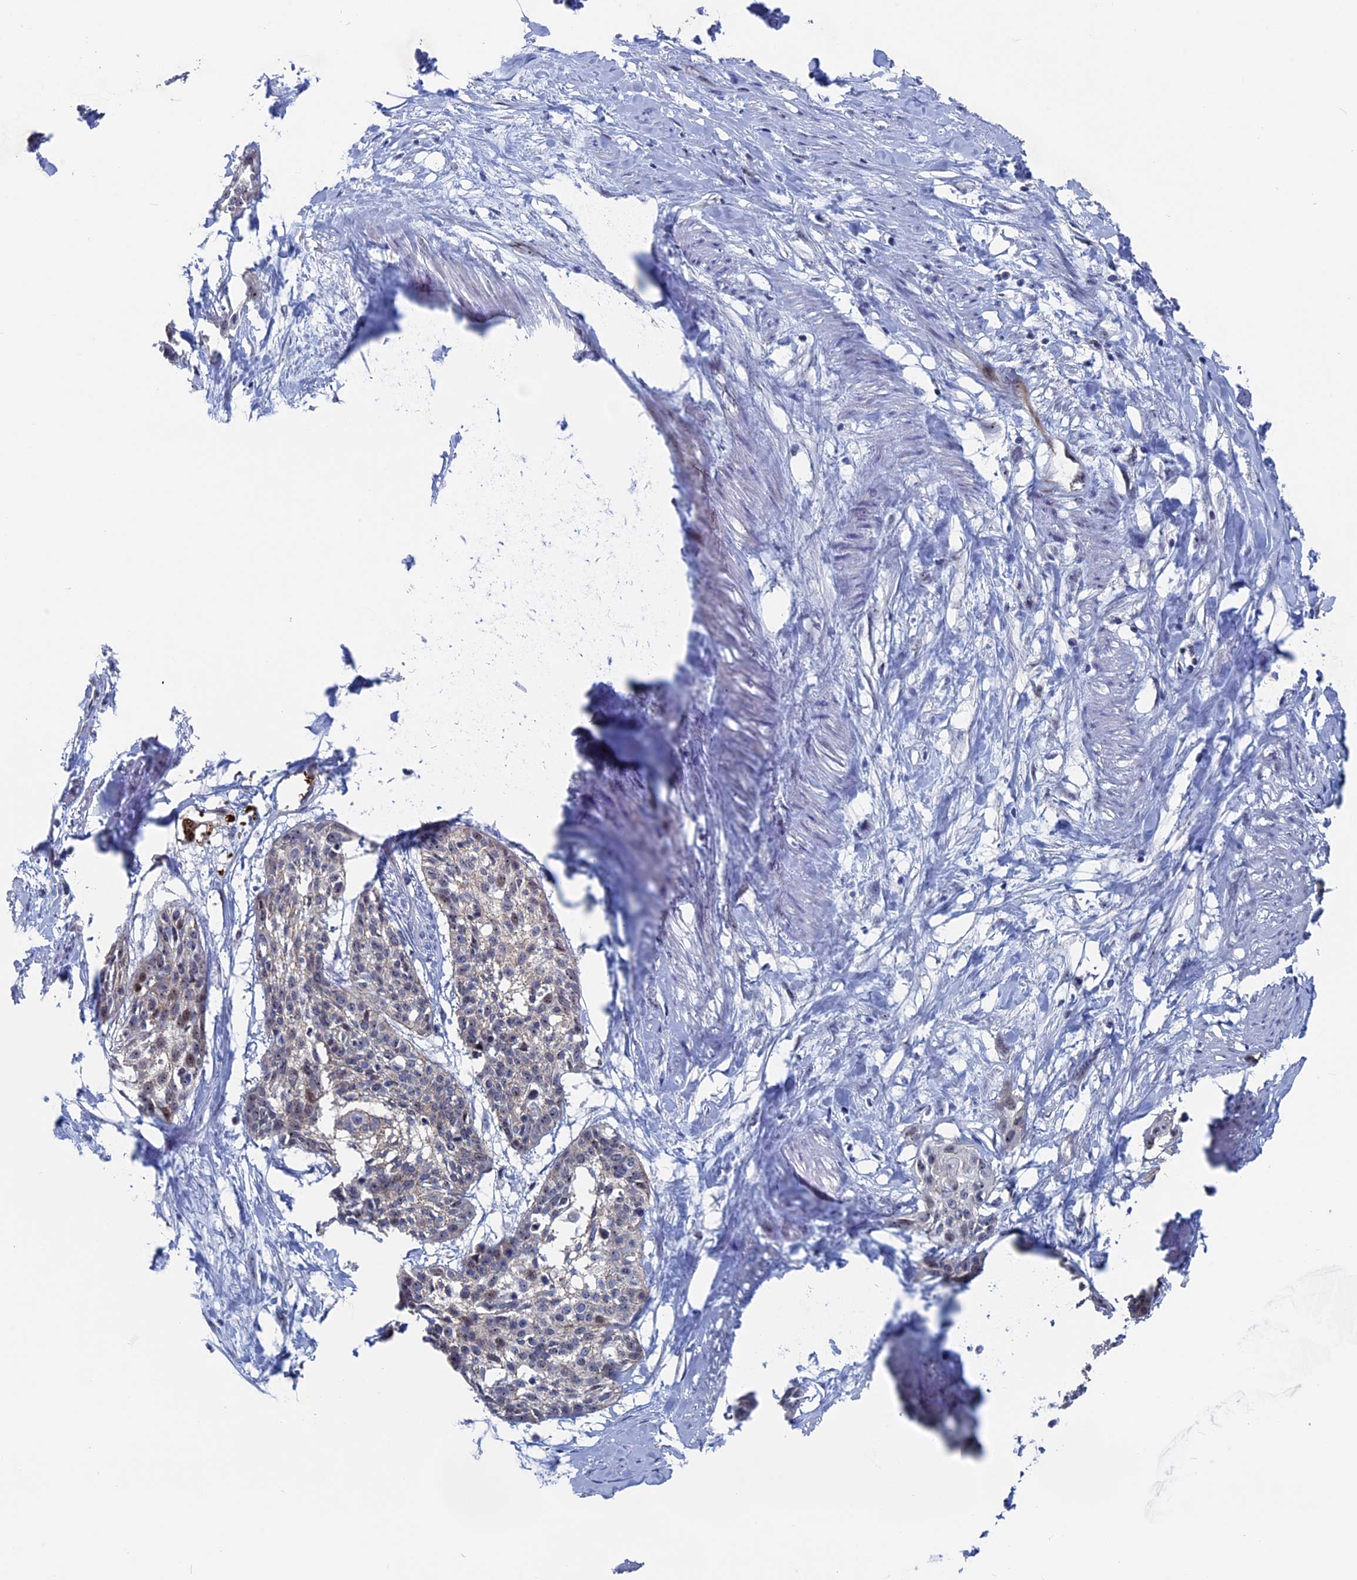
{"staining": {"intensity": "weak", "quantity": "<25%", "location": "cytoplasmic/membranous,nuclear"}, "tissue": "cervical cancer", "cell_type": "Tumor cells", "image_type": "cancer", "snomed": [{"axis": "morphology", "description": "Squamous cell carcinoma, NOS"}, {"axis": "topography", "description": "Cervix"}], "caption": "Human cervical squamous cell carcinoma stained for a protein using immunohistochemistry (IHC) demonstrates no positivity in tumor cells.", "gene": "EXOSC9", "patient": {"sex": "female", "age": 57}}